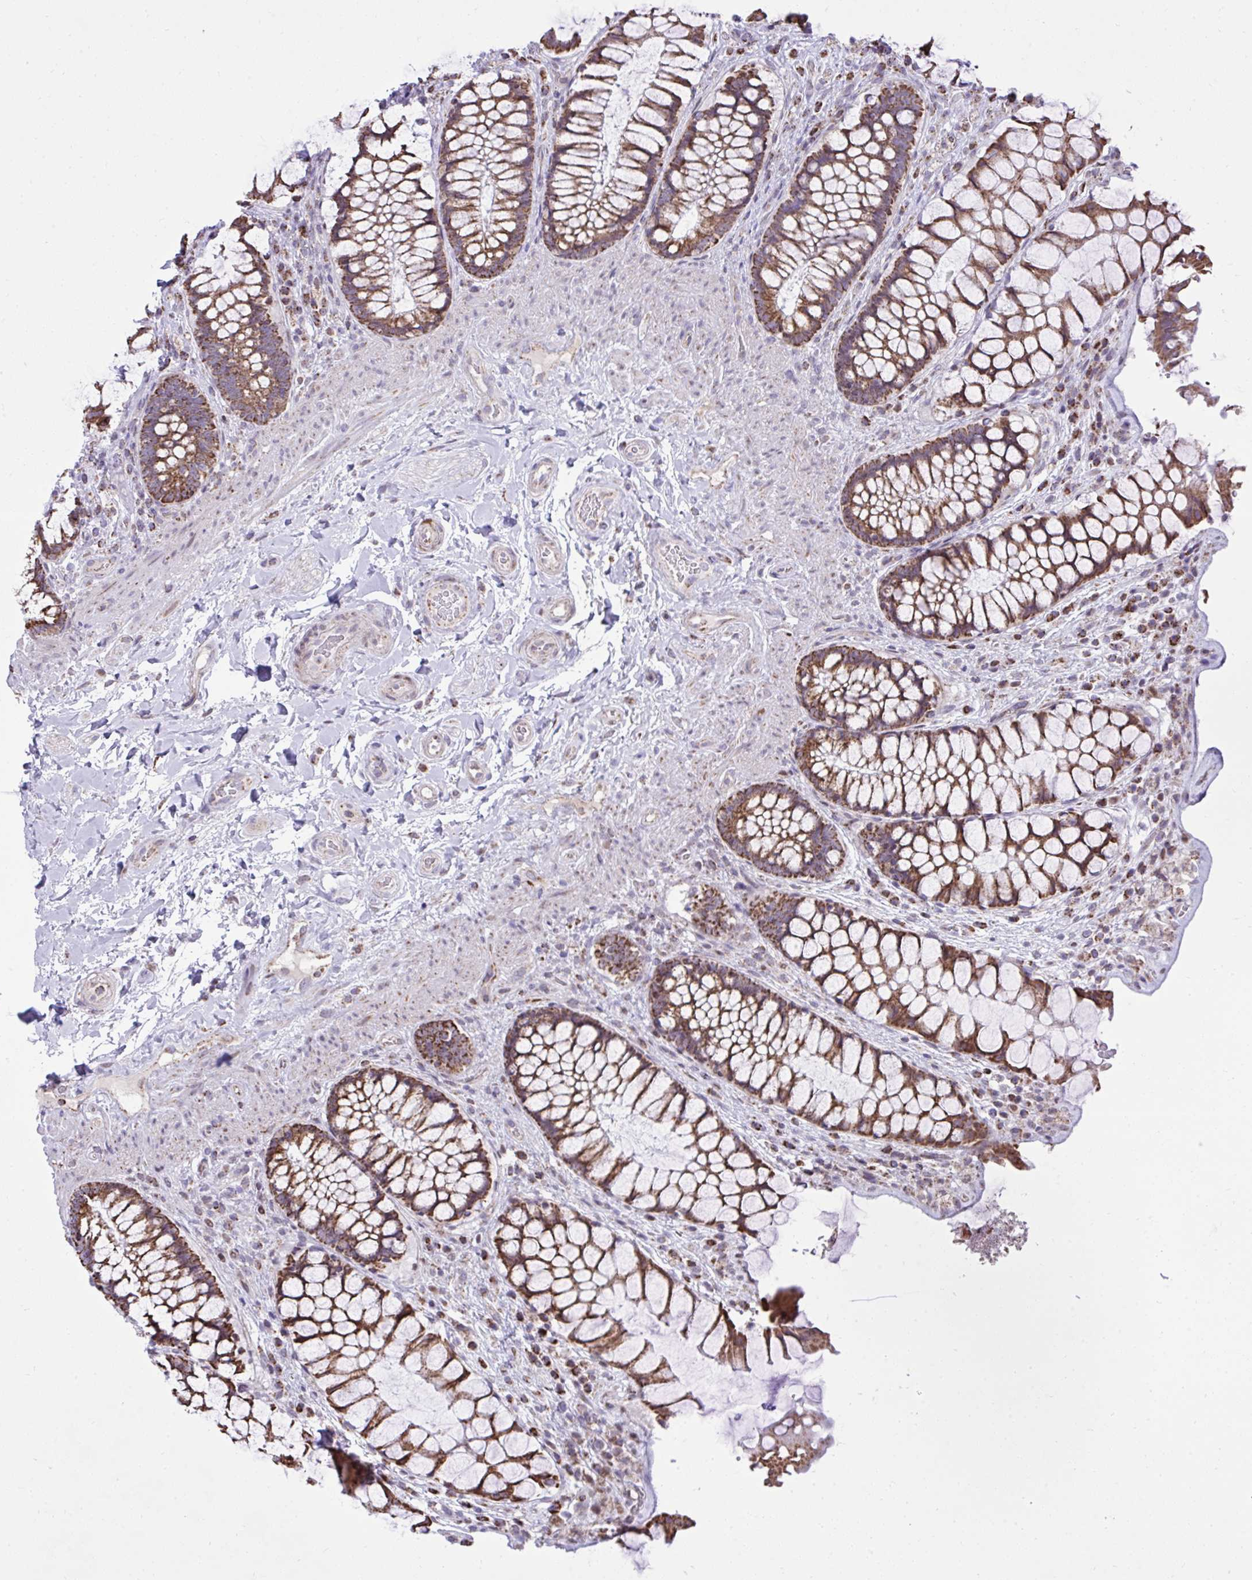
{"staining": {"intensity": "strong", "quantity": ">75%", "location": "cytoplasmic/membranous"}, "tissue": "rectum", "cell_type": "Glandular cells", "image_type": "normal", "snomed": [{"axis": "morphology", "description": "Normal tissue, NOS"}, {"axis": "topography", "description": "Rectum"}], "caption": "Immunohistochemical staining of benign human rectum reveals strong cytoplasmic/membranous protein staining in about >75% of glandular cells. The staining was performed using DAB to visualize the protein expression in brown, while the nuclei were stained in blue with hematoxylin (Magnification: 20x).", "gene": "ZNF362", "patient": {"sex": "female", "age": 58}}